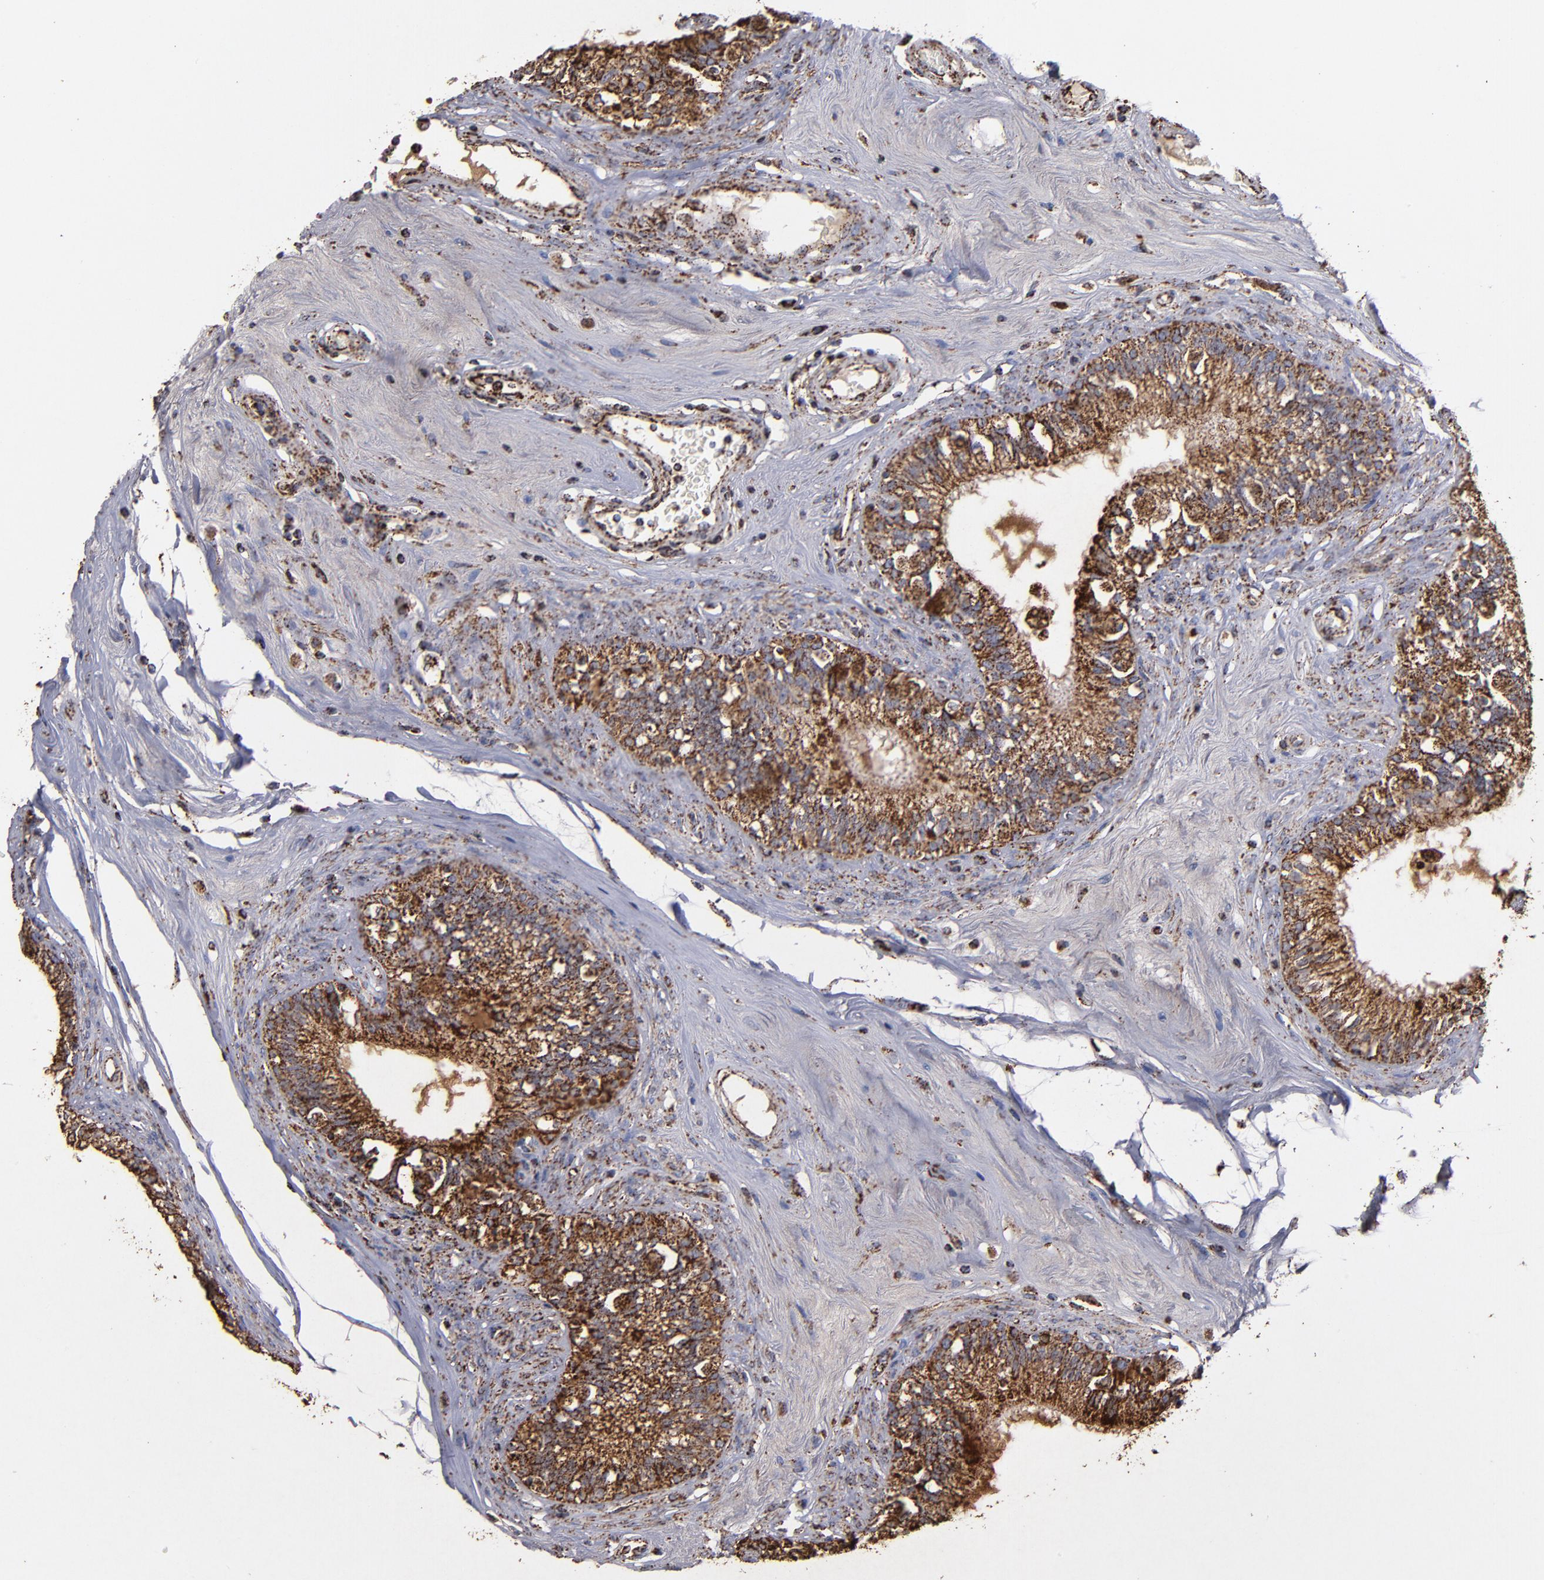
{"staining": {"intensity": "strong", "quantity": ">75%", "location": "cytoplasmic/membranous"}, "tissue": "epididymis", "cell_type": "Glandular cells", "image_type": "normal", "snomed": [{"axis": "morphology", "description": "Normal tissue, NOS"}, {"axis": "morphology", "description": "Inflammation, NOS"}, {"axis": "topography", "description": "Epididymis"}], "caption": "IHC histopathology image of unremarkable epididymis: epididymis stained using IHC shows high levels of strong protein expression localized specifically in the cytoplasmic/membranous of glandular cells, appearing as a cytoplasmic/membranous brown color.", "gene": "SOD2", "patient": {"sex": "male", "age": 84}}